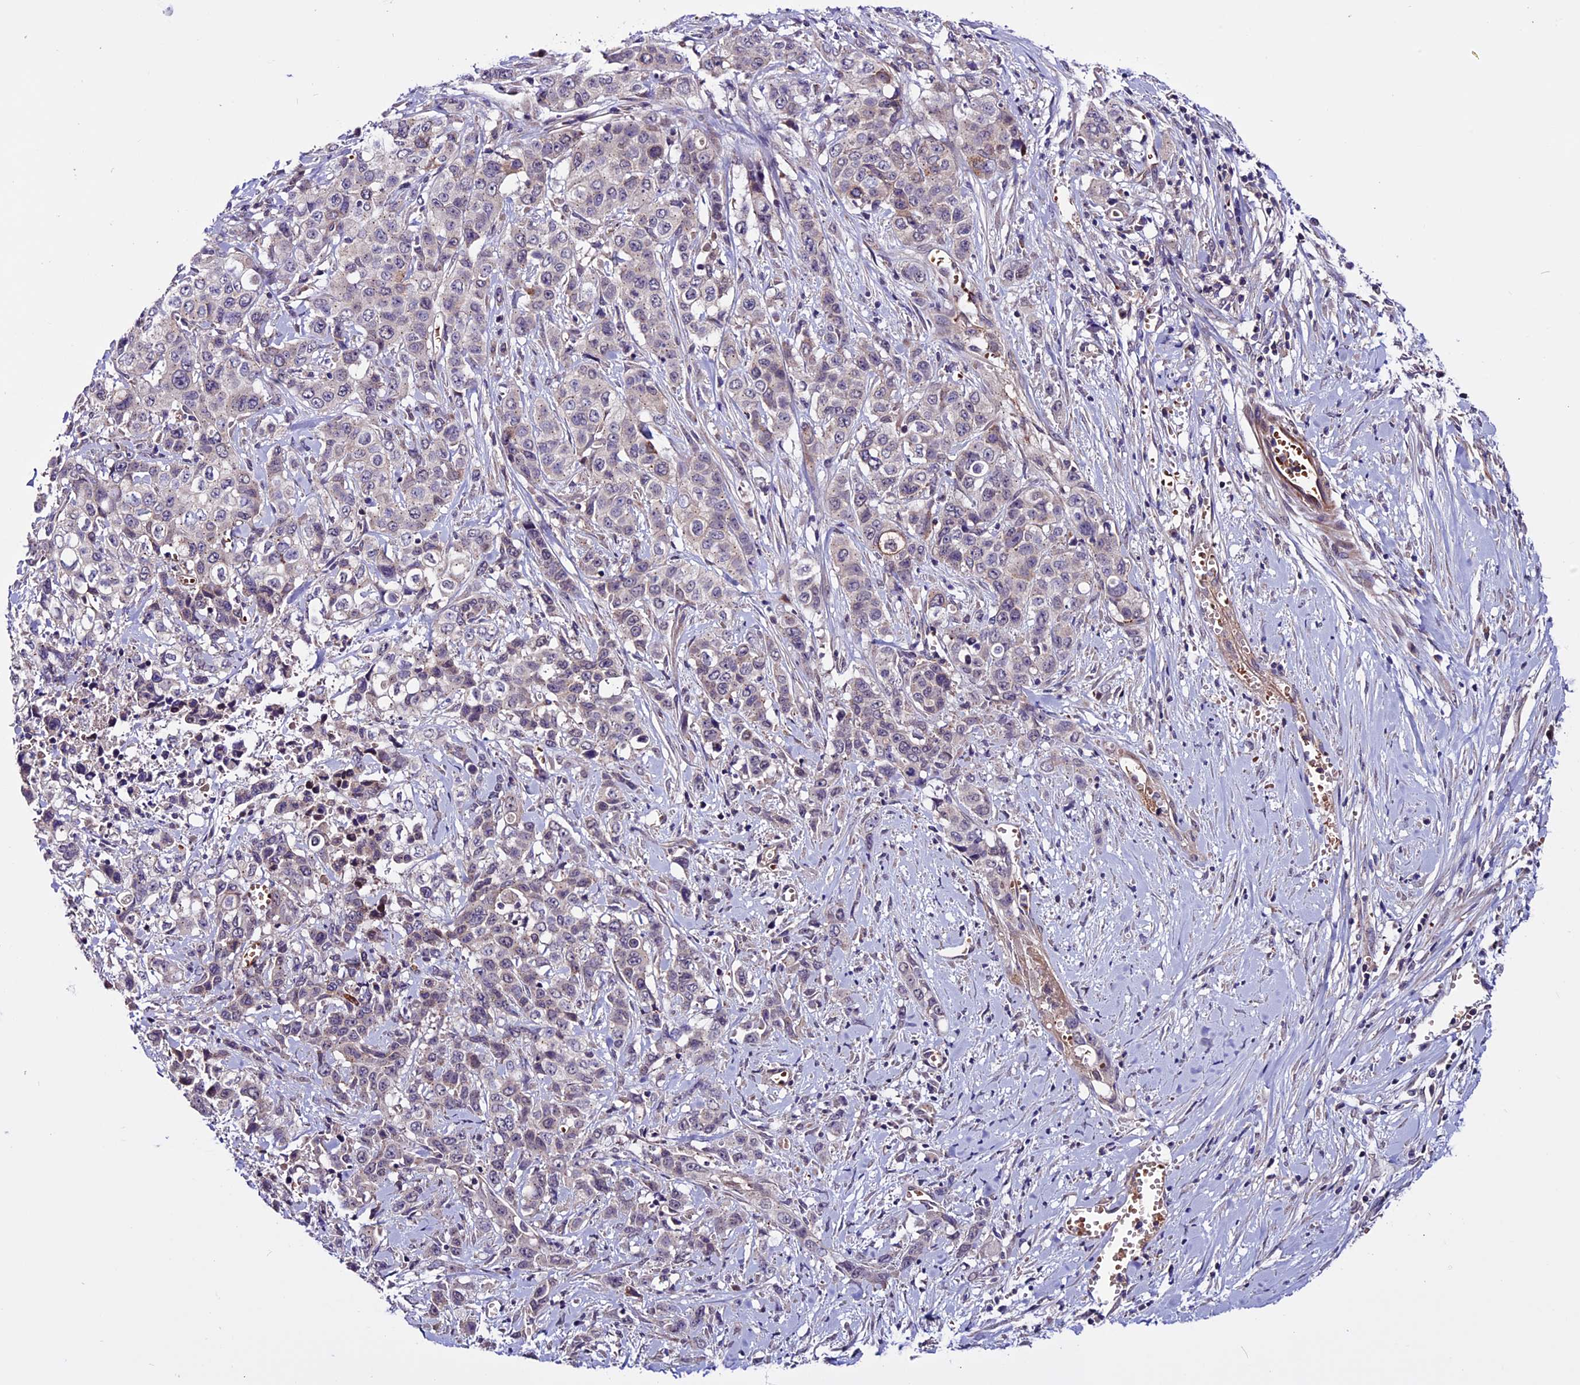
{"staining": {"intensity": "weak", "quantity": "<25%", "location": "cytoplasmic/membranous"}, "tissue": "stomach cancer", "cell_type": "Tumor cells", "image_type": "cancer", "snomed": [{"axis": "morphology", "description": "Adenocarcinoma, NOS"}, {"axis": "topography", "description": "Stomach, upper"}], "caption": "High magnification brightfield microscopy of stomach adenocarcinoma stained with DAB (3,3'-diaminobenzidine) (brown) and counterstained with hematoxylin (blue): tumor cells show no significant expression.", "gene": "RINL", "patient": {"sex": "male", "age": 62}}